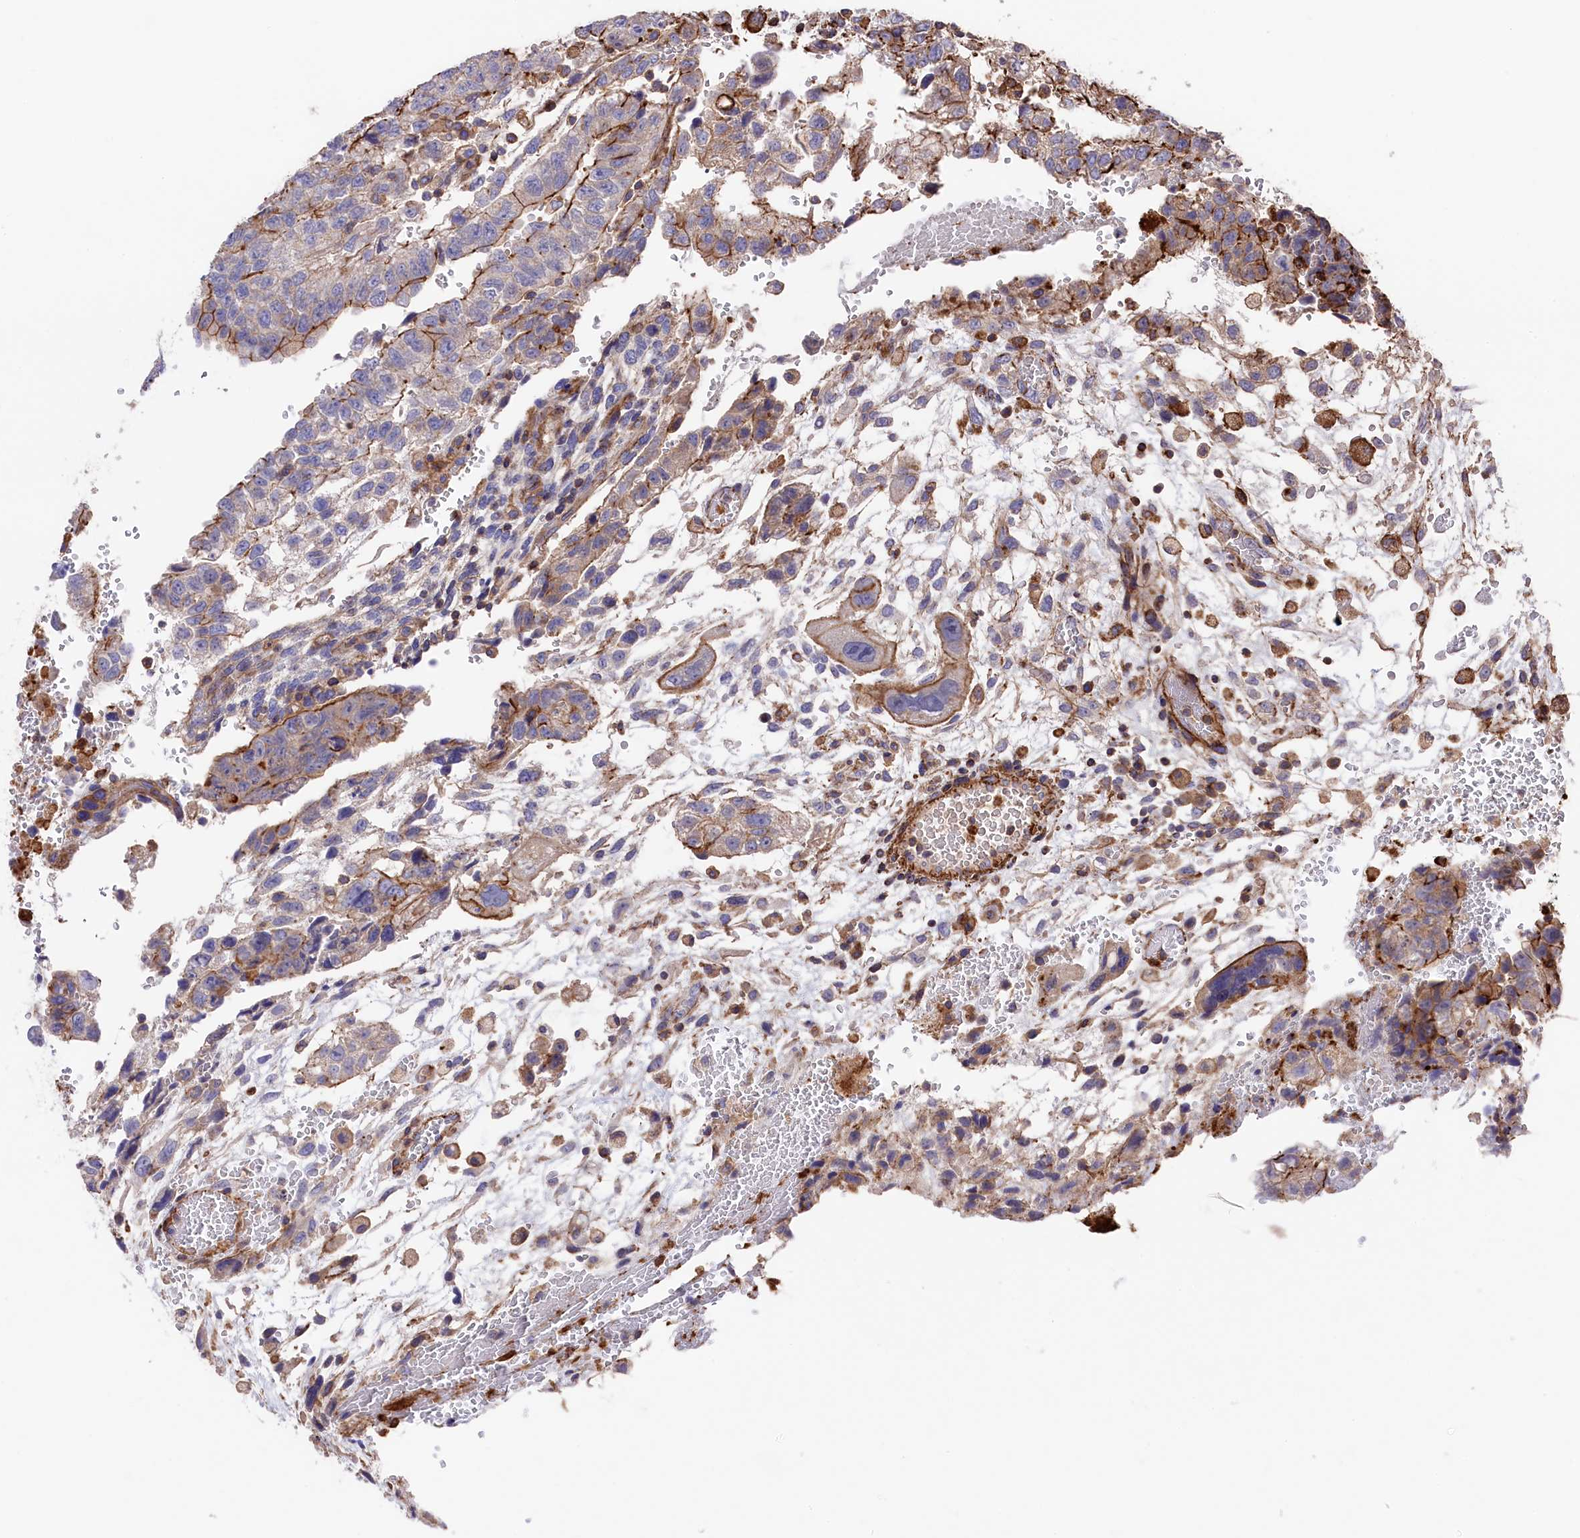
{"staining": {"intensity": "moderate", "quantity": "<25%", "location": "cytoplasmic/membranous"}, "tissue": "testis cancer", "cell_type": "Tumor cells", "image_type": "cancer", "snomed": [{"axis": "morphology", "description": "Carcinoma, Embryonal, NOS"}, {"axis": "topography", "description": "Testis"}], "caption": "Immunohistochemistry of human testis cancer displays low levels of moderate cytoplasmic/membranous positivity in approximately <25% of tumor cells.", "gene": "RAPSN", "patient": {"sex": "male", "age": 36}}